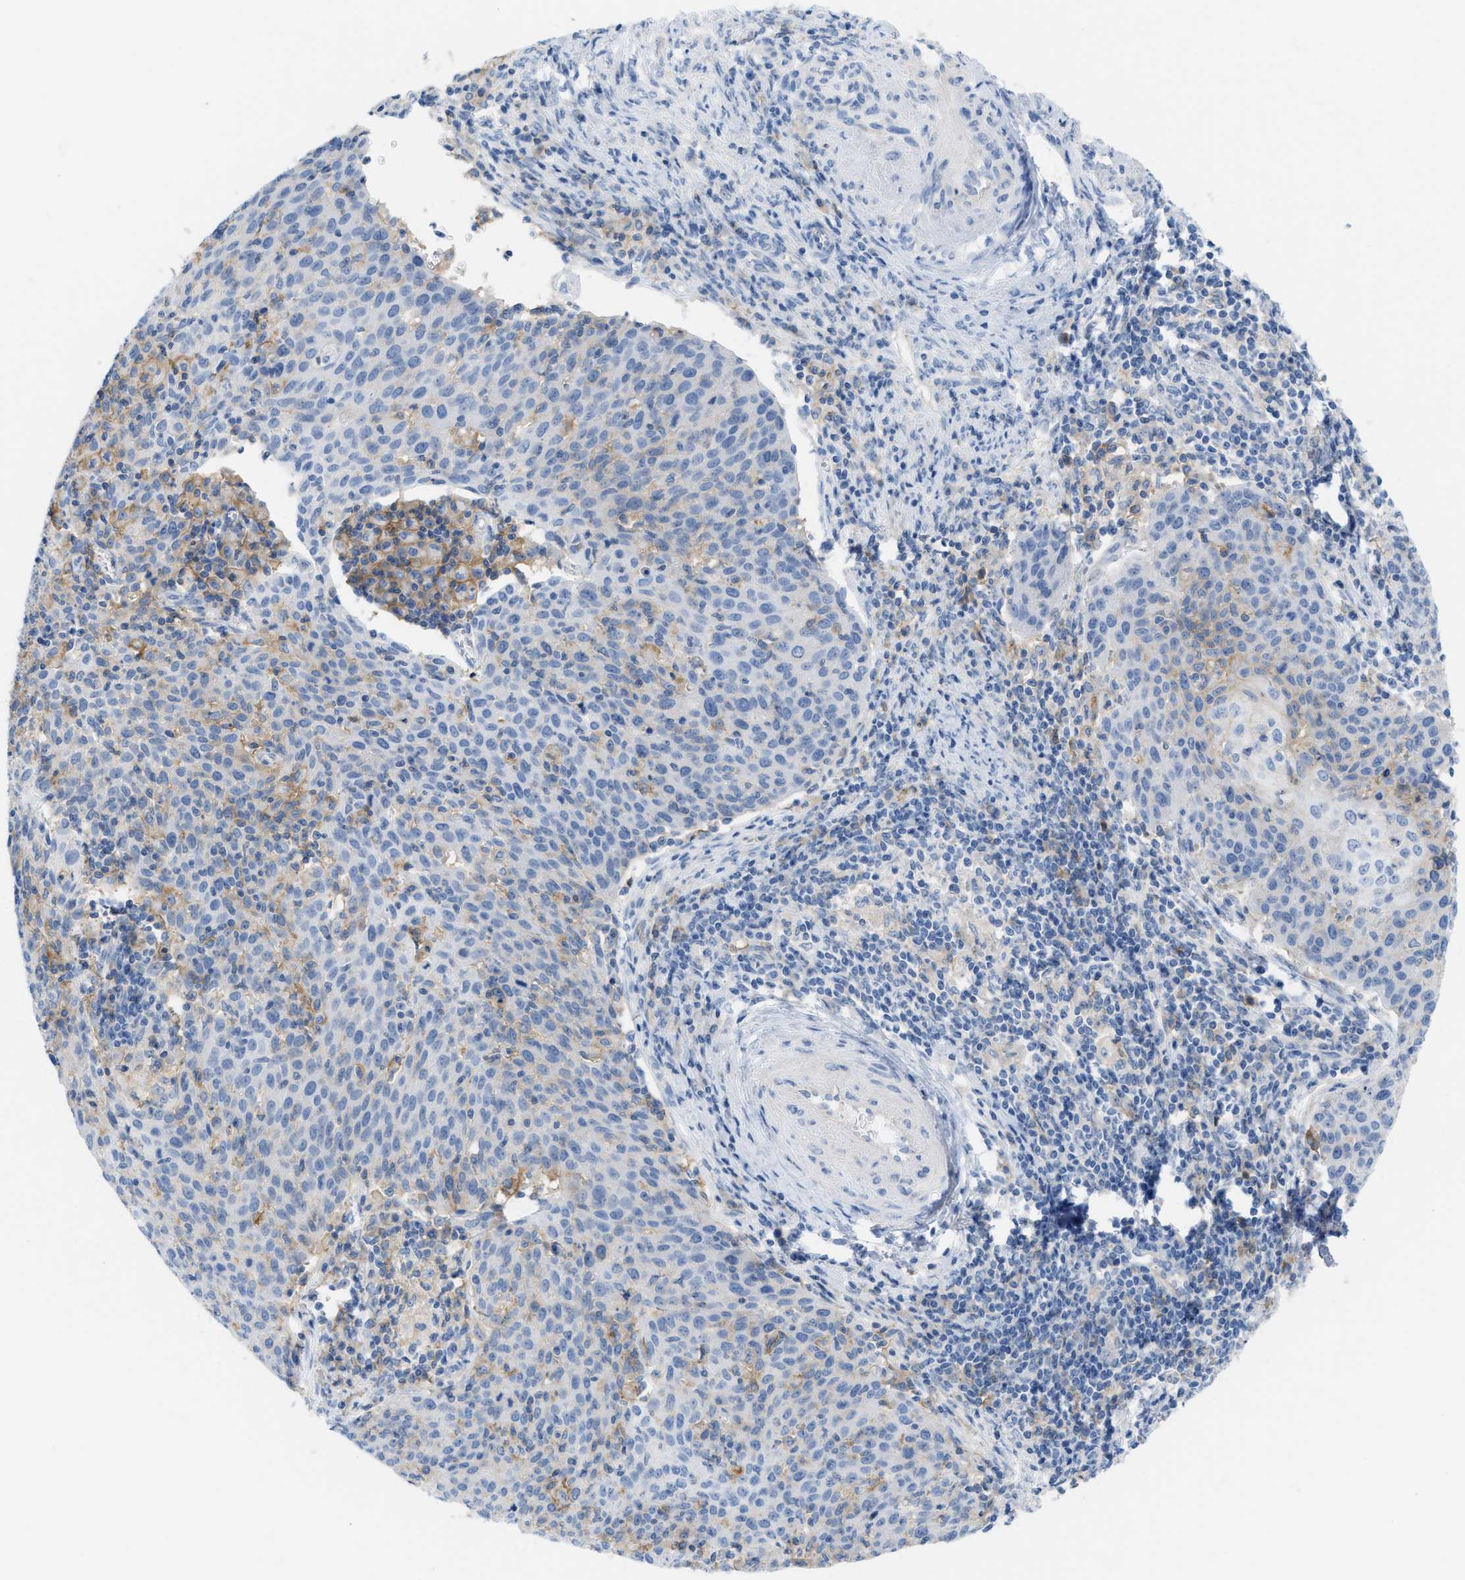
{"staining": {"intensity": "moderate", "quantity": "<25%", "location": "cytoplasmic/membranous"}, "tissue": "cervical cancer", "cell_type": "Tumor cells", "image_type": "cancer", "snomed": [{"axis": "morphology", "description": "Squamous cell carcinoma, NOS"}, {"axis": "topography", "description": "Cervix"}], "caption": "Moderate cytoplasmic/membranous positivity is identified in about <25% of tumor cells in cervical squamous cell carcinoma.", "gene": "SLC3A2", "patient": {"sex": "female", "age": 38}}